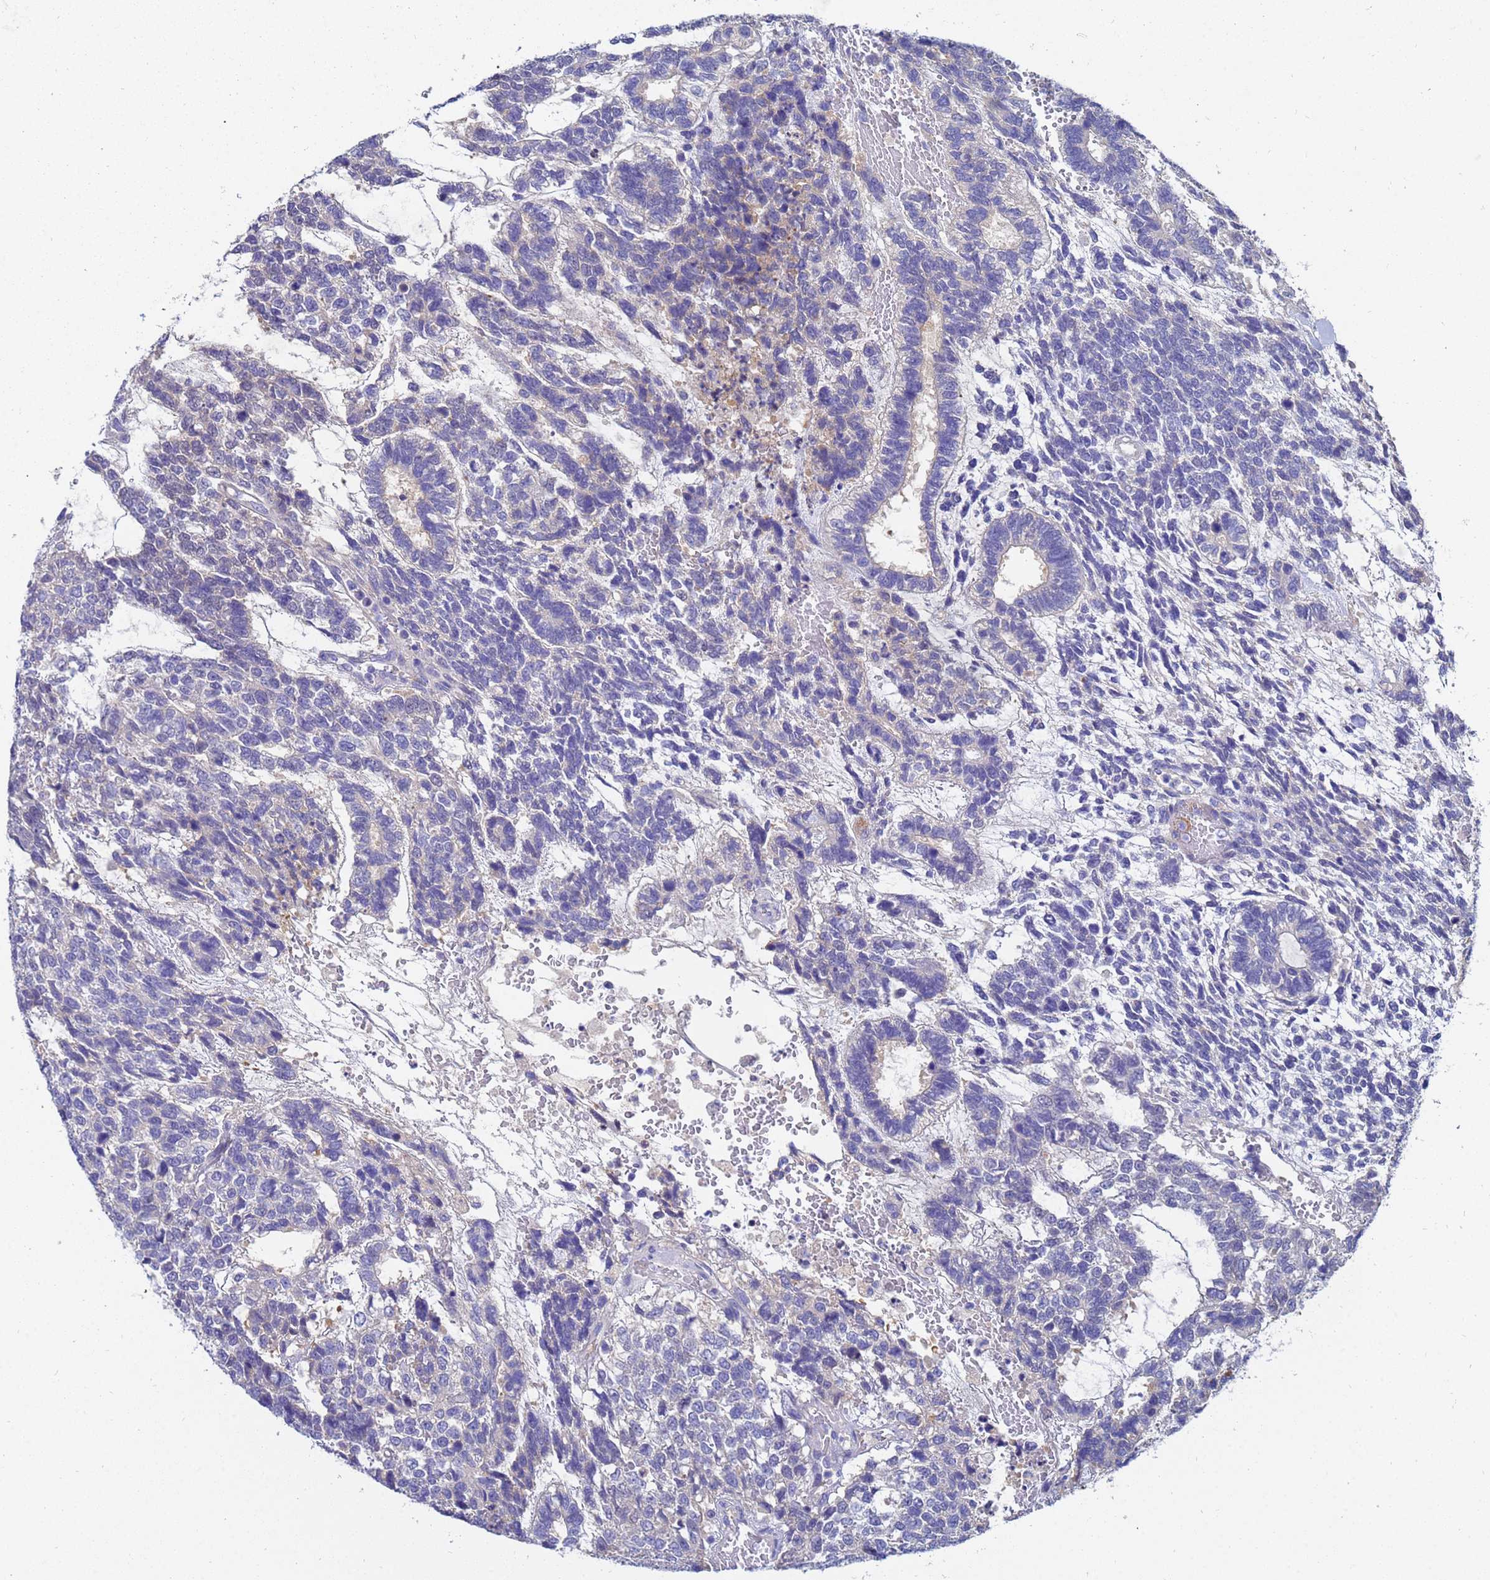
{"staining": {"intensity": "negative", "quantity": "none", "location": "none"}, "tissue": "testis cancer", "cell_type": "Tumor cells", "image_type": "cancer", "snomed": [{"axis": "morphology", "description": "Carcinoma, Embryonal, NOS"}, {"axis": "topography", "description": "Testis"}], "caption": "Tumor cells show no significant positivity in testis embryonal carcinoma.", "gene": "UBE2O", "patient": {"sex": "male", "age": 23}}